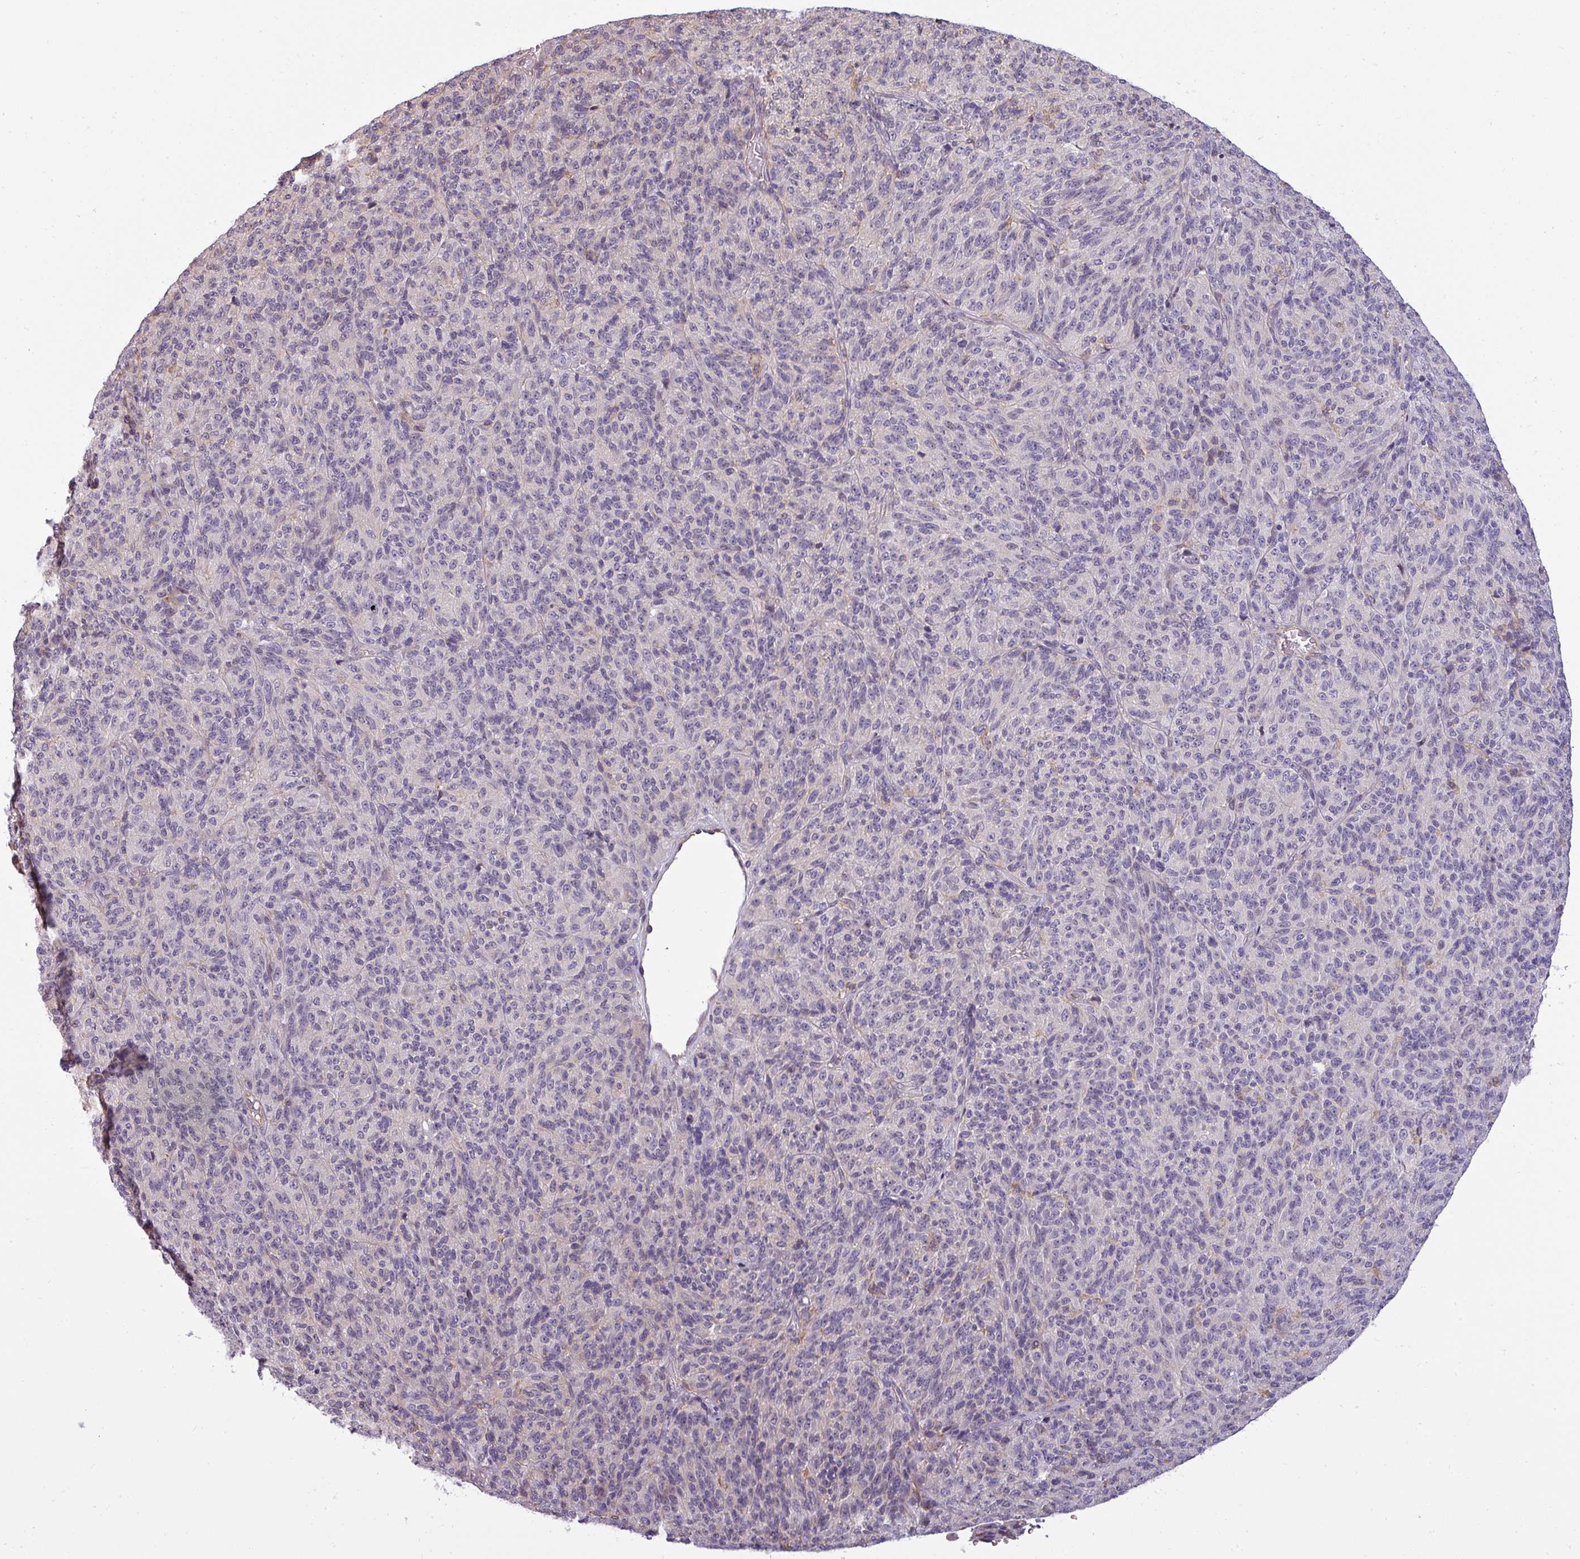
{"staining": {"intensity": "negative", "quantity": "none", "location": "none"}, "tissue": "melanoma", "cell_type": "Tumor cells", "image_type": "cancer", "snomed": [{"axis": "morphology", "description": "Malignant melanoma, Metastatic site"}, {"axis": "topography", "description": "Brain"}], "caption": "Immunohistochemistry histopathology image of human malignant melanoma (metastatic site) stained for a protein (brown), which reveals no staining in tumor cells.", "gene": "ZNF835", "patient": {"sex": "female", "age": 56}}